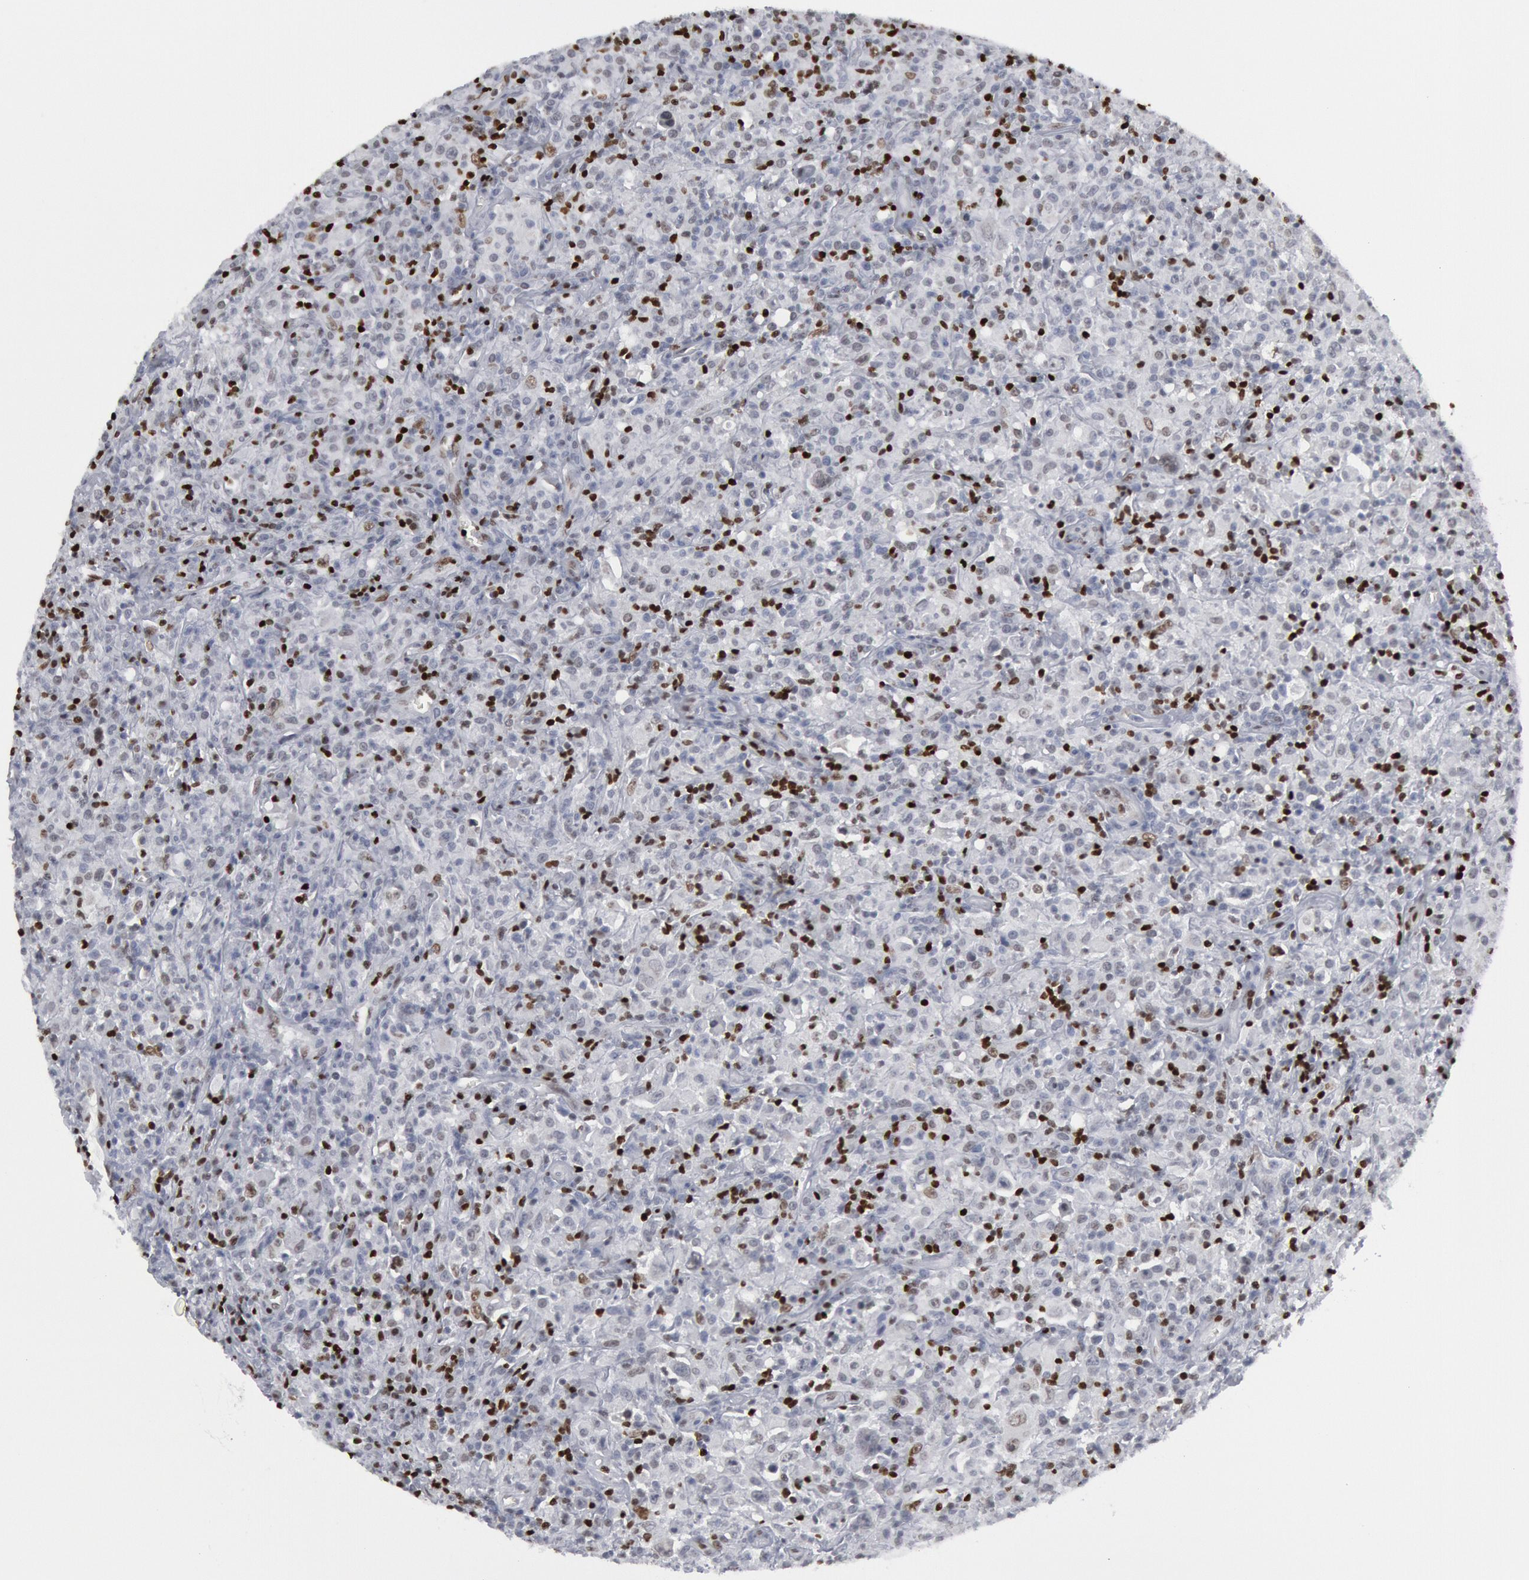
{"staining": {"intensity": "moderate", "quantity": "25%-75%", "location": "nuclear"}, "tissue": "lymphoma", "cell_type": "Tumor cells", "image_type": "cancer", "snomed": [{"axis": "morphology", "description": "Hodgkin's disease, NOS"}, {"axis": "topography", "description": "Lymph node"}], "caption": "An immunohistochemistry histopathology image of neoplastic tissue is shown. Protein staining in brown shows moderate nuclear positivity in Hodgkin's disease within tumor cells. (DAB IHC, brown staining for protein, blue staining for nuclei).", "gene": "MECP2", "patient": {"sex": "male", "age": 46}}